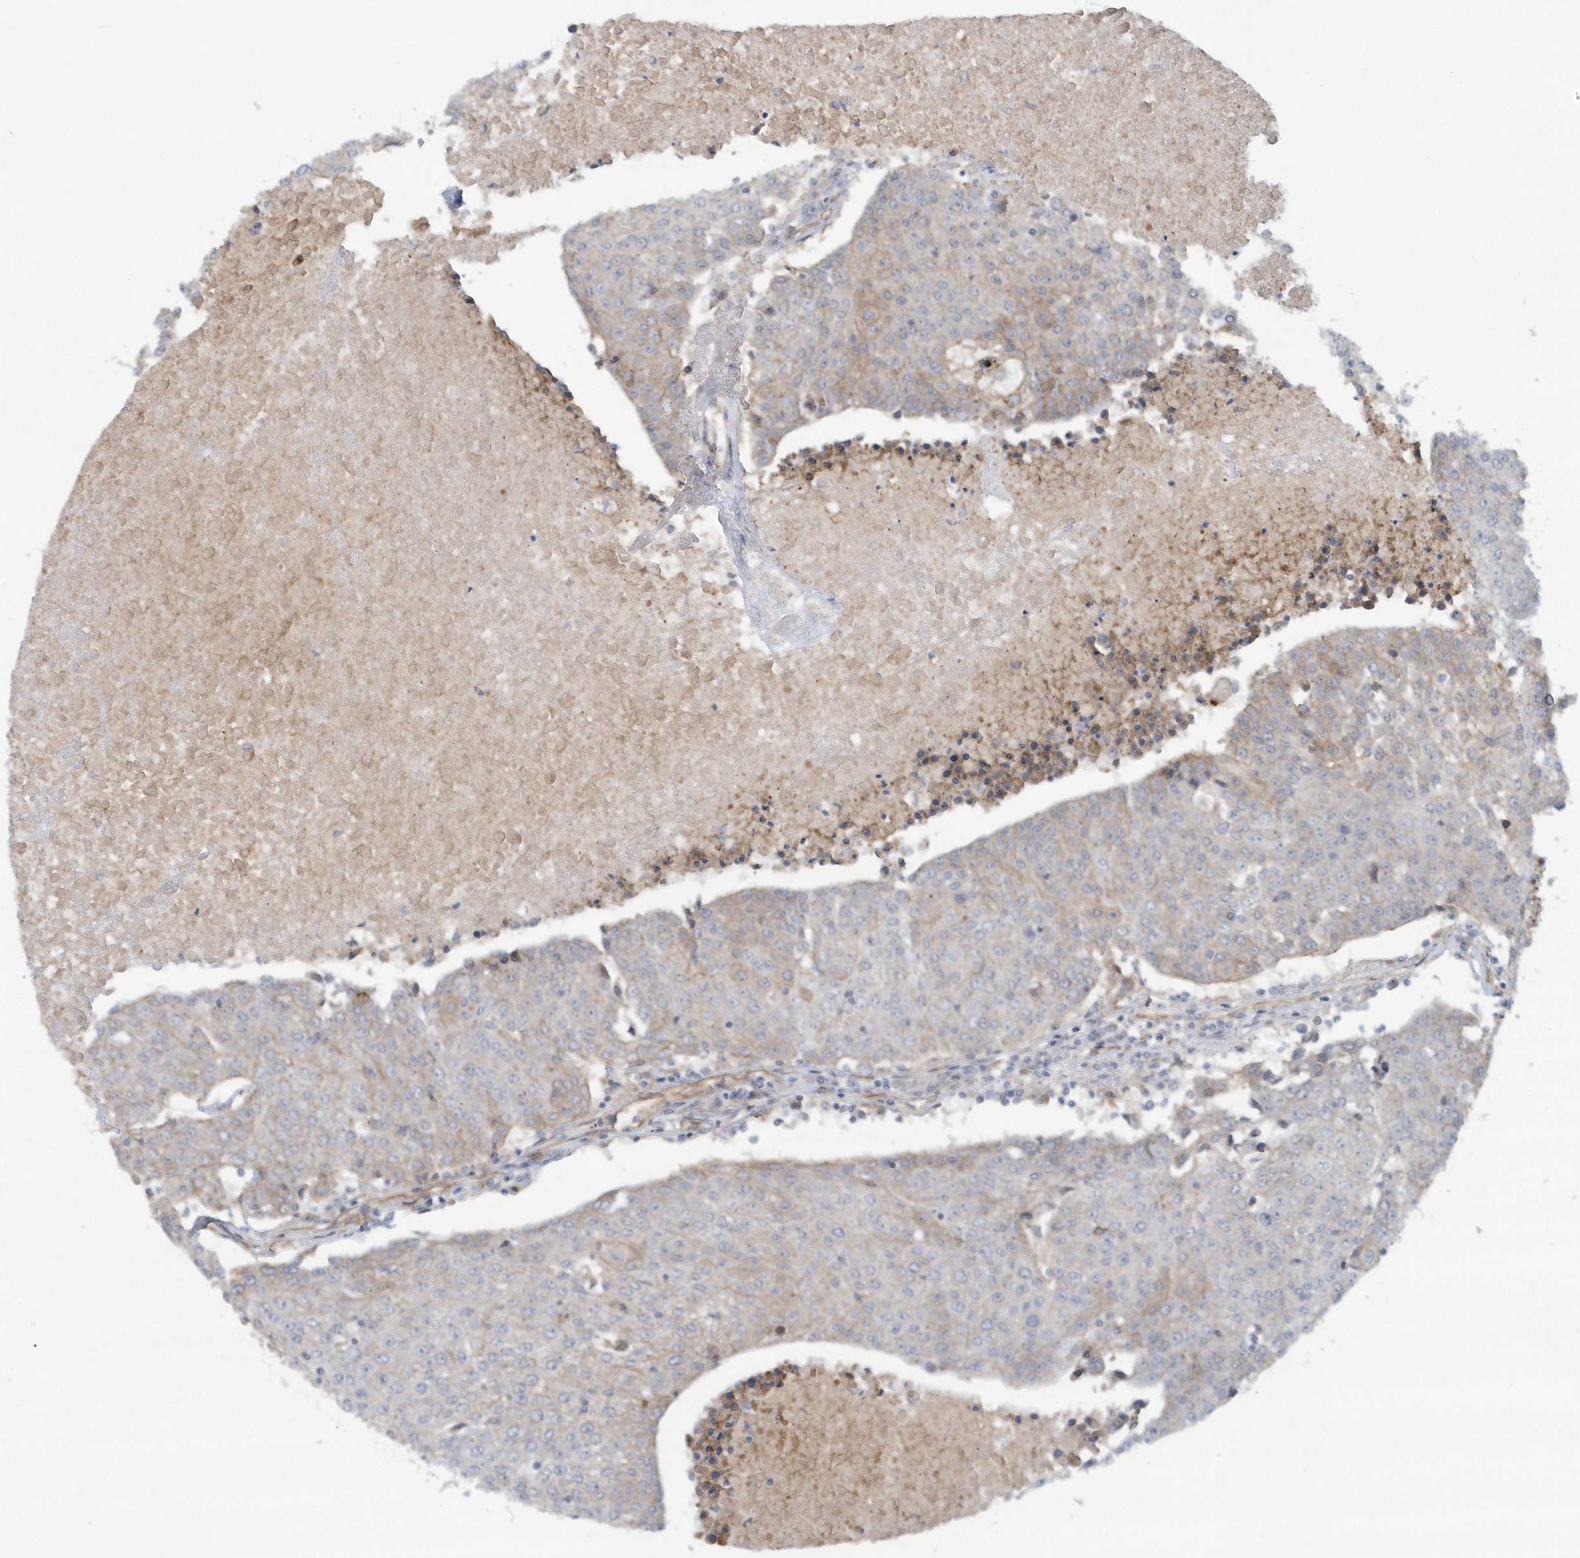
{"staining": {"intensity": "negative", "quantity": "none", "location": "none"}, "tissue": "urothelial cancer", "cell_type": "Tumor cells", "image_type": "cancer", "snomed": [{"axis": "morphology", "description": "Urothelial carcinoma, High grade"}, {"axis": "topography", "description": "Urinary bladder"}], "caption": "Urothelial cancer was stained to show a protein in brown. There is no significant positivity in tumor cells.", "gene": "RAI14", "patient": {"sex": "female", "age": 85}}